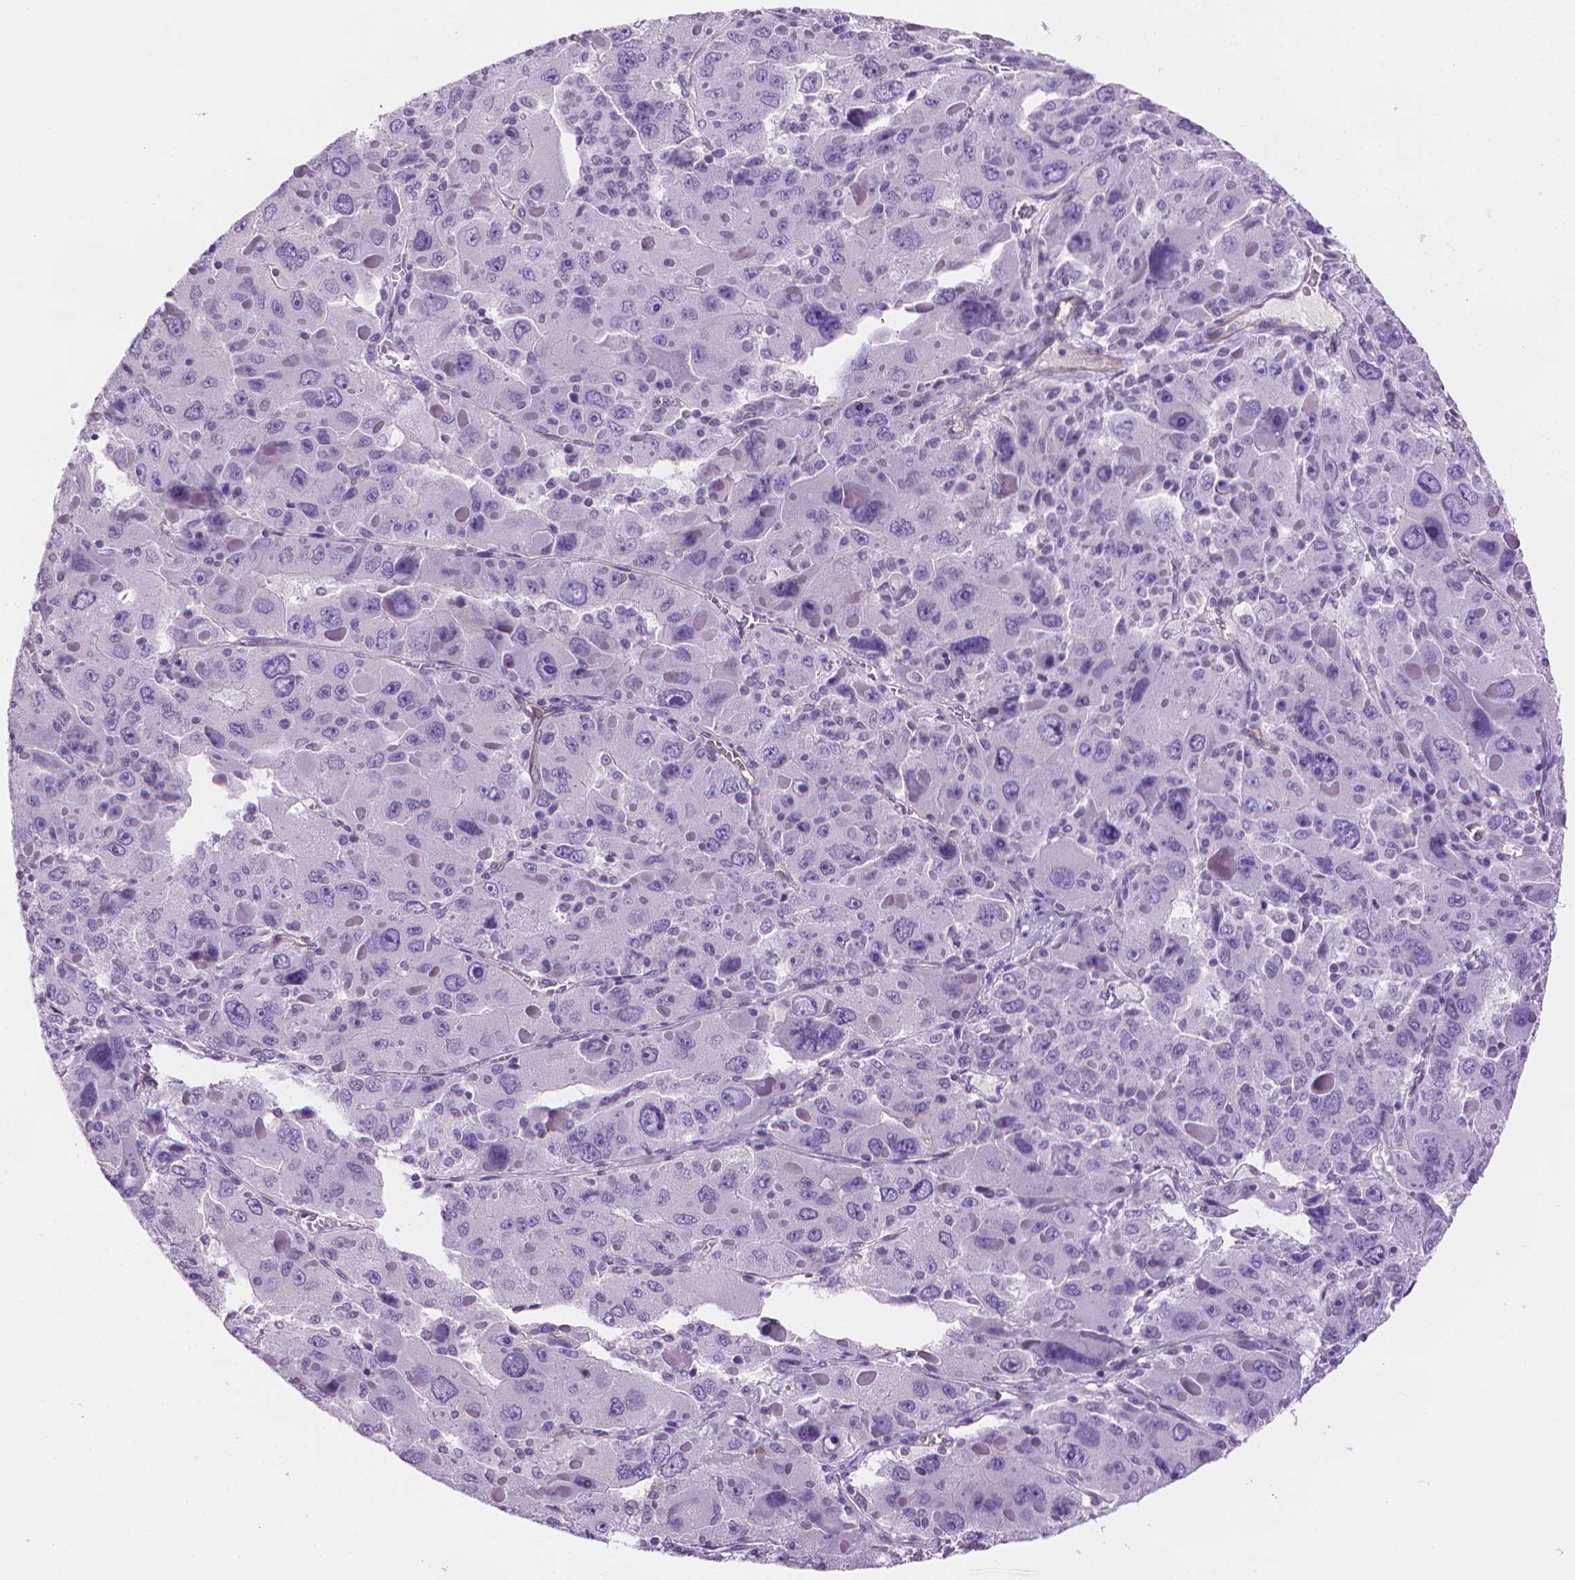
{"staining": {"intensity": "negative", "quantity": "none", "location": "none"}, "tissue": "liver cancer", "cell_type": "Tumor cells", "image_type": "cancer", "snomed": [{"axis": "morphology", "description": "Carcinoma, Hepatocellular, NOS"}, {"axis": "topography", "description": "Liver"}], "caption": "There is no significant positivity in tumor cells of liver cancer (hepatocellular carcinoma).", "gene": "TMEM184A", "patient": {"sex": "female", "age": 41}}